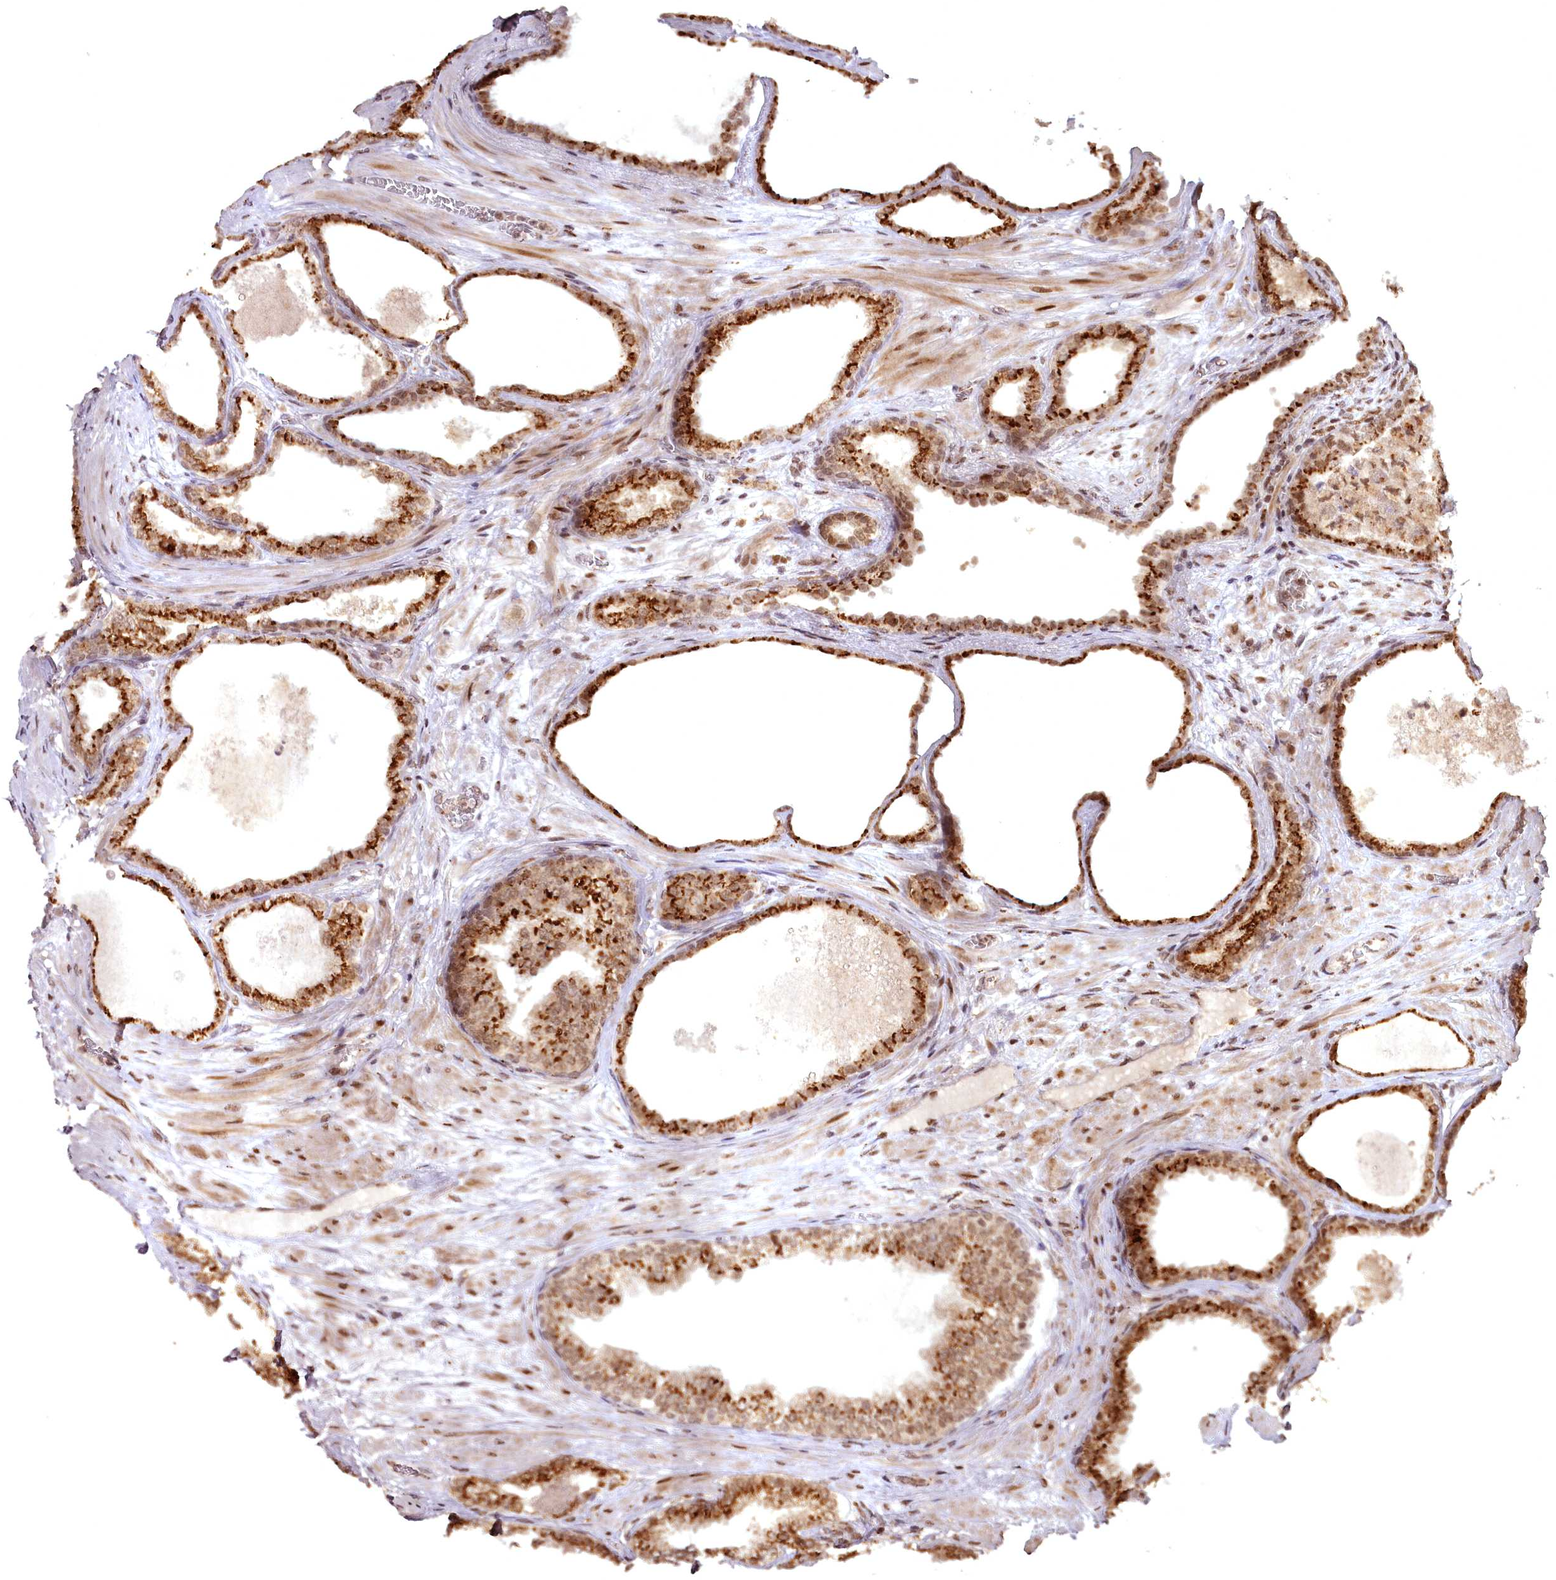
{"staining": {"intensity": "moderate", "quantity": ">75%", "location": "cytoplasmic/membranous,nuclear"}, "tissue": "prostate cancer", "cell_type": "Tumor cells", "image_type": "cancer", "snomed": [{"axis": "morphology", "description": "Adenocarcinoma, High grade"}, {"axis": "topography", "description": "Prostate"}], "caption": "Prostate cancer (adenocarcinoma (high-grade)) tissue exhibits moderate cytoplasmic/membranous and nuclear positivity in about >75% of tumor cells, visualized by immunohistochemistry.", "gene": "CEP83", "patient": {"sex": "male", "age": 59}}